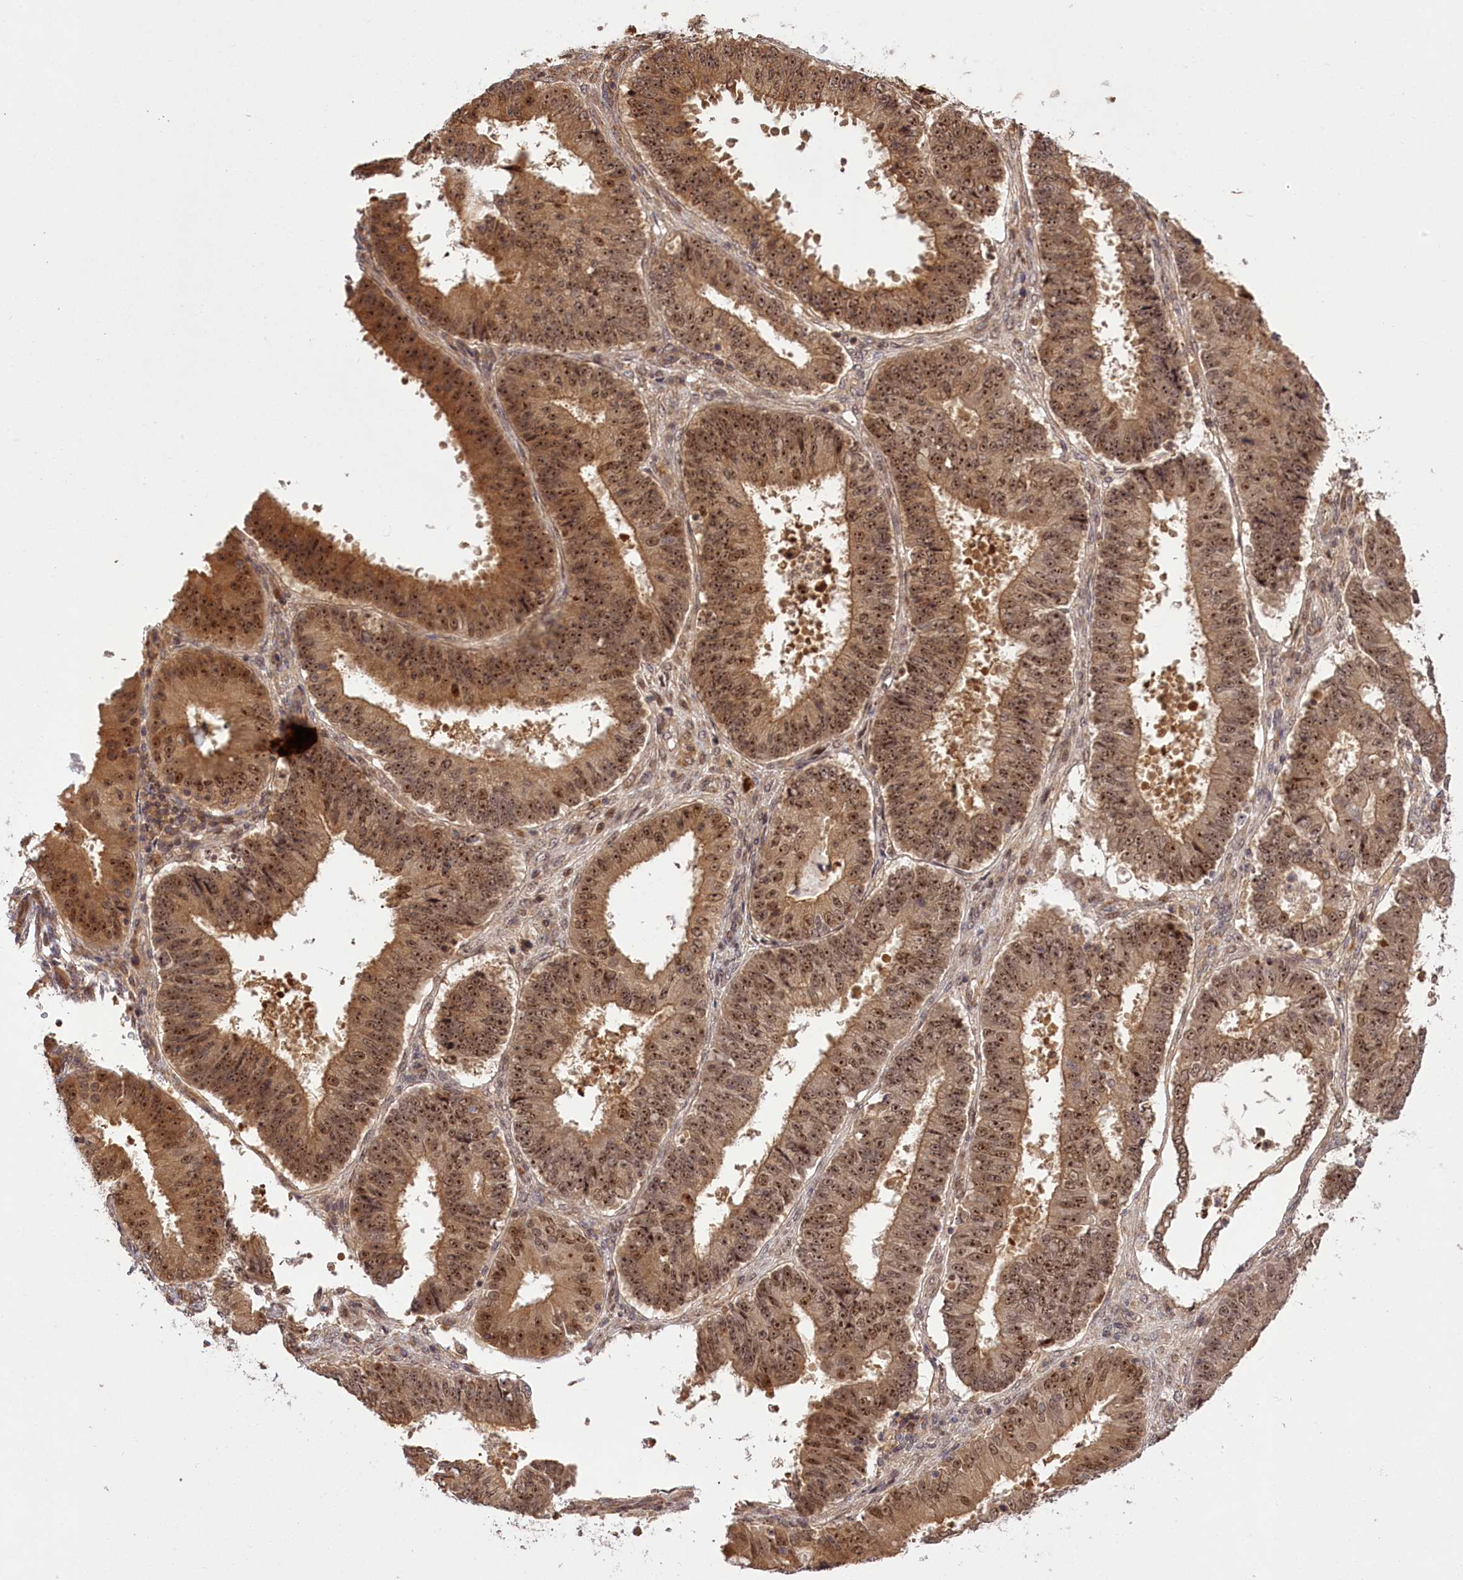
{"staining": {"intensity": "moderate", "quantity": ">75%", "location": "cytoplasmic/membranous,nuclear"}, "tissue": "ovarian cancer", "cell_type": "Tumor cells", "image_type": "cancer", "snomed": [{"axis": "morphology", "description": "Carcinoma, endometroid"}, {"axis": "topography", "description": "Appendix"}, {"axis": "topography", "description": "Ovary"}], "caption": "A brown stain highlights moderate cytoplasmic/membranous and nuclear expression of a protein in human ovarian cancer (endometroid carcinoma) tumor cells.", "gene": "SERGEF", "patient": {"sex": "female", "age": 42}}